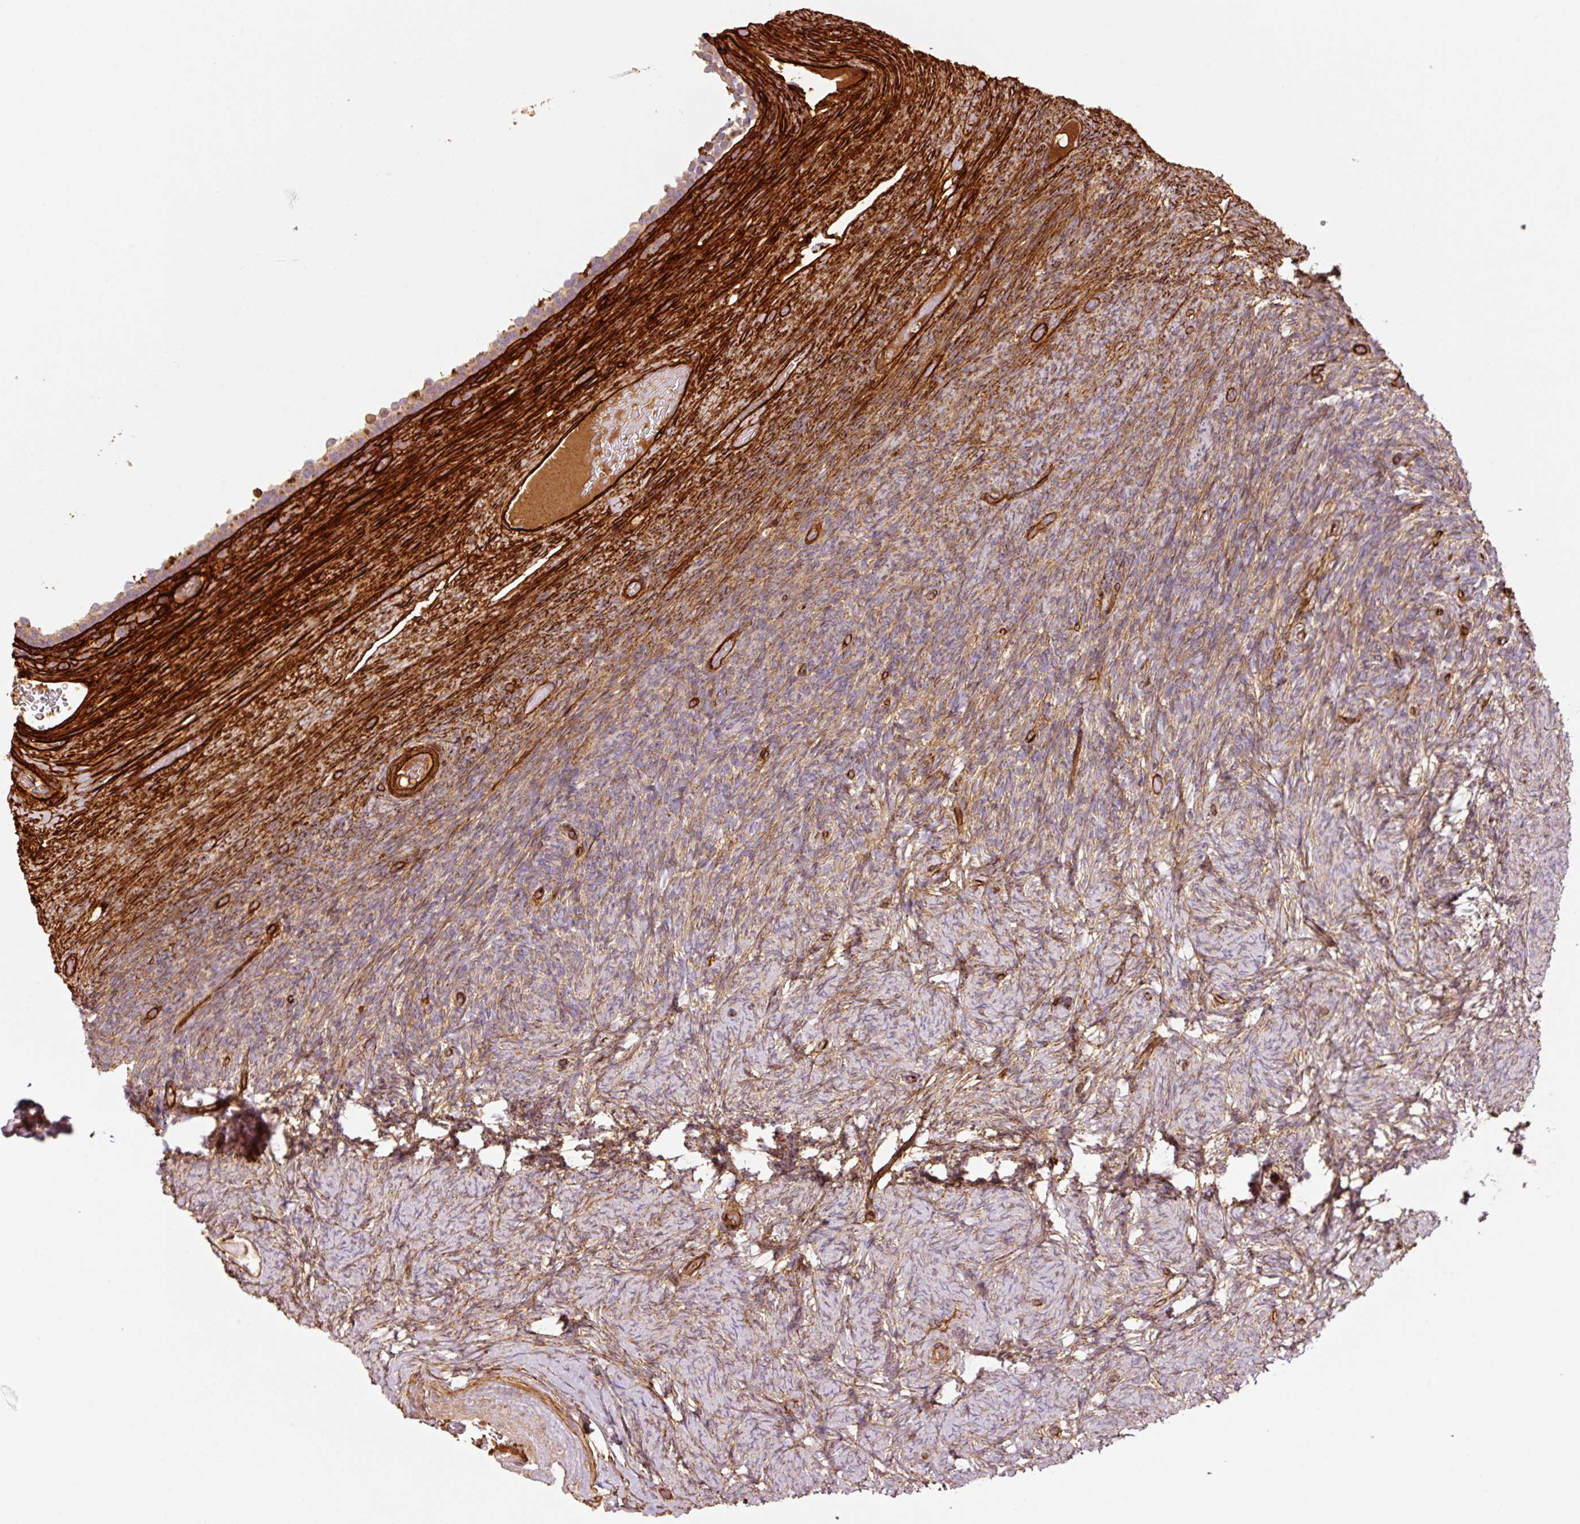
{"staining": {"intensity": "moderate", "quantity": "25%-75%", "location": "cytoplasmic/membranous"}, "tissue": "ovary", "cell_type": "Ovarian stroma cells", "image_type": "normal", "snomed": [{"axis": "morphology", "description": "Normal tissue, NOS"}, {"axis": "topography", "description": "Ovary"}], "caption": "IHC of unremarkable human ovary exhibits medium levels of moderate cytoplasmic/membranous positivity in about 25%-75% of ovarian stroma cells.", "gene": "NID2", "patient": {"sex": "female", "age": 34}}